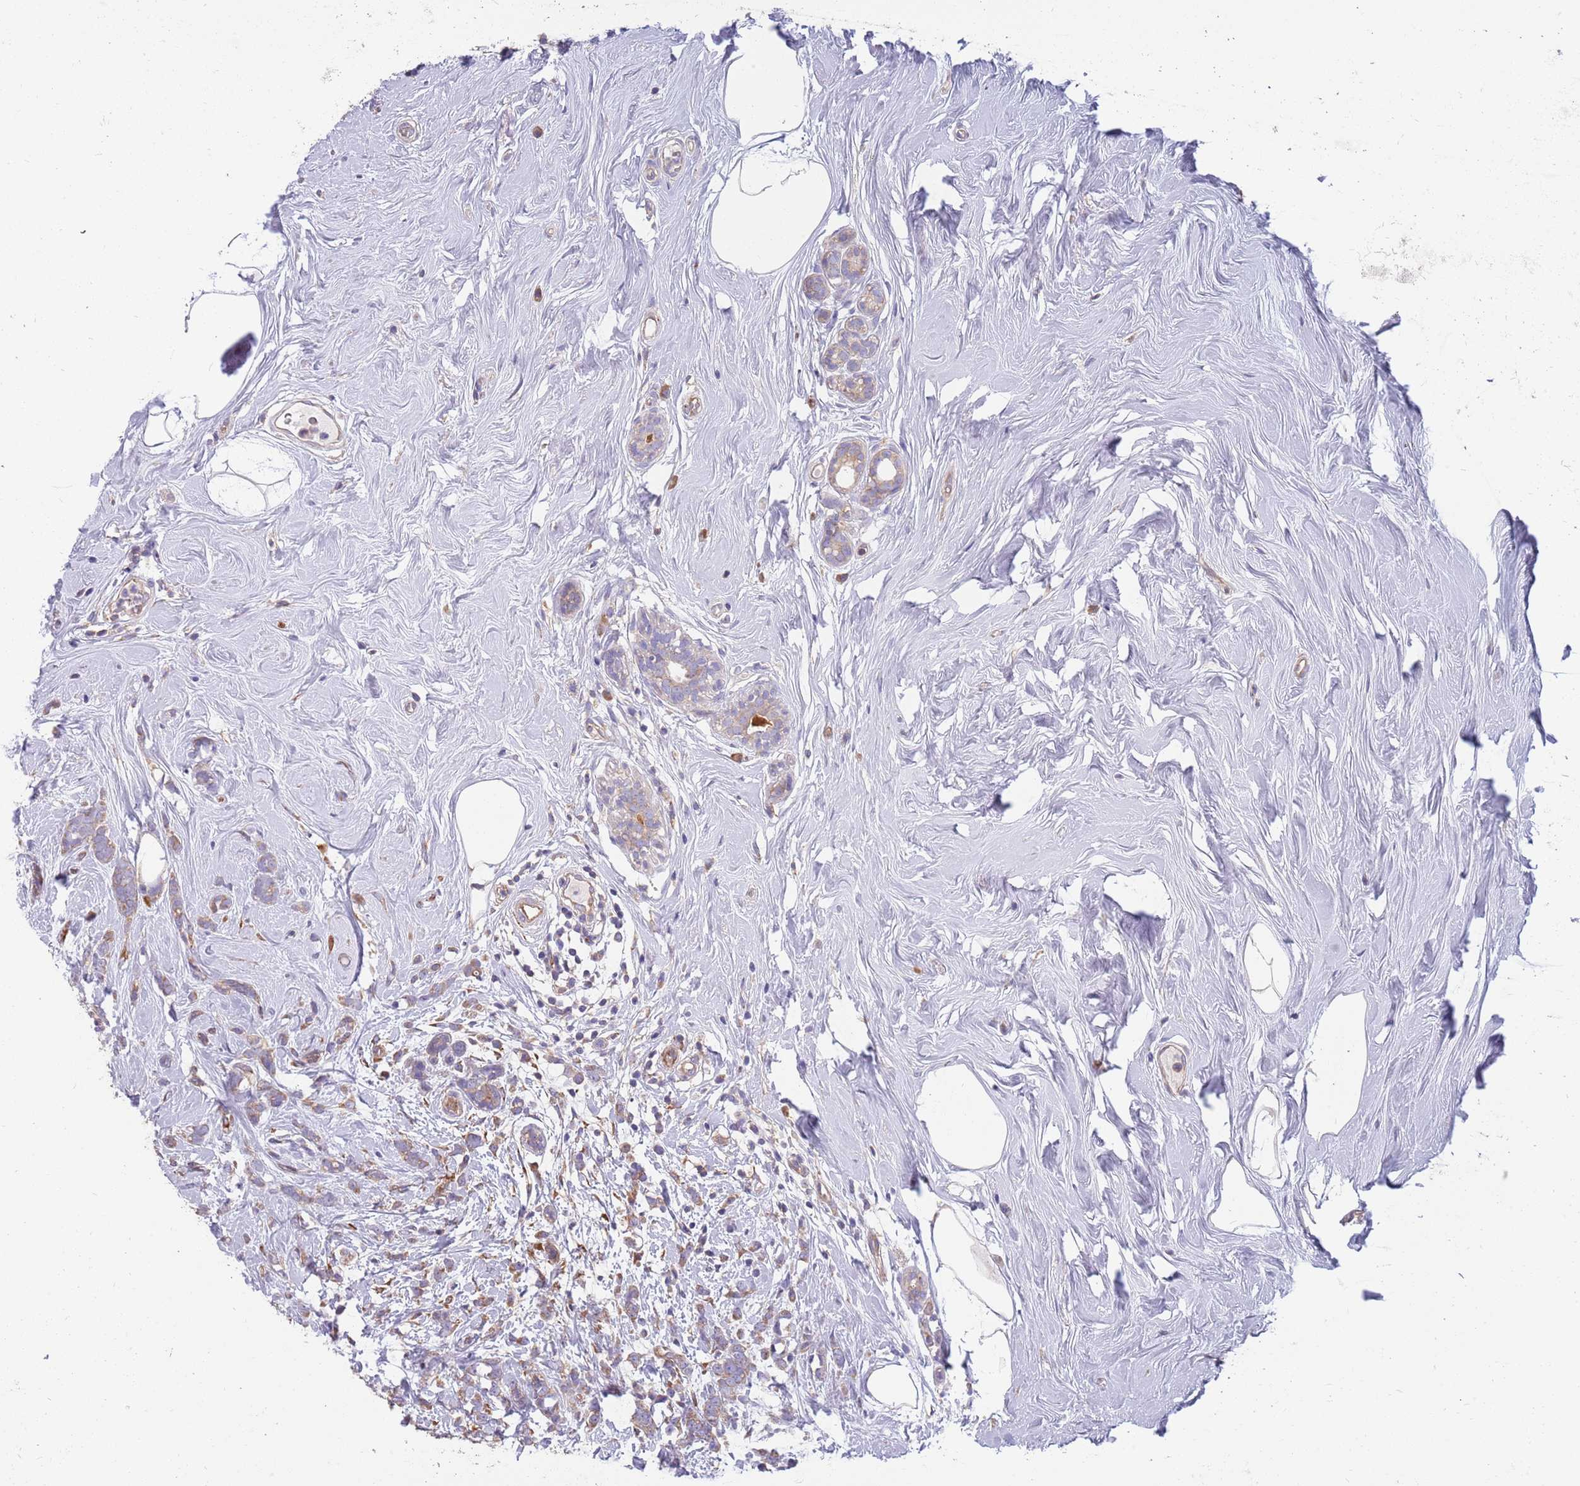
{"staining": {"intensity": "weak", "quantity": ">75%", "location": "cytoplasmic/membranous"}, "tissue": "breast cancer", "cell_type": "Tumor cells", "image_type": "cancer", "snomed": [{"axis": "morphology", "description": "Lobular carcinoma"}, {"axis": "topography", "description": "Breast"}], "caption": "Immunohistochemistry of human breast cancer exhibits low levels of weak cytoplasmic/membranous positivity in about >75% of tumor cells.", "gene": "ARMCX6", "patient": {"sex": "female", "age": 58}}